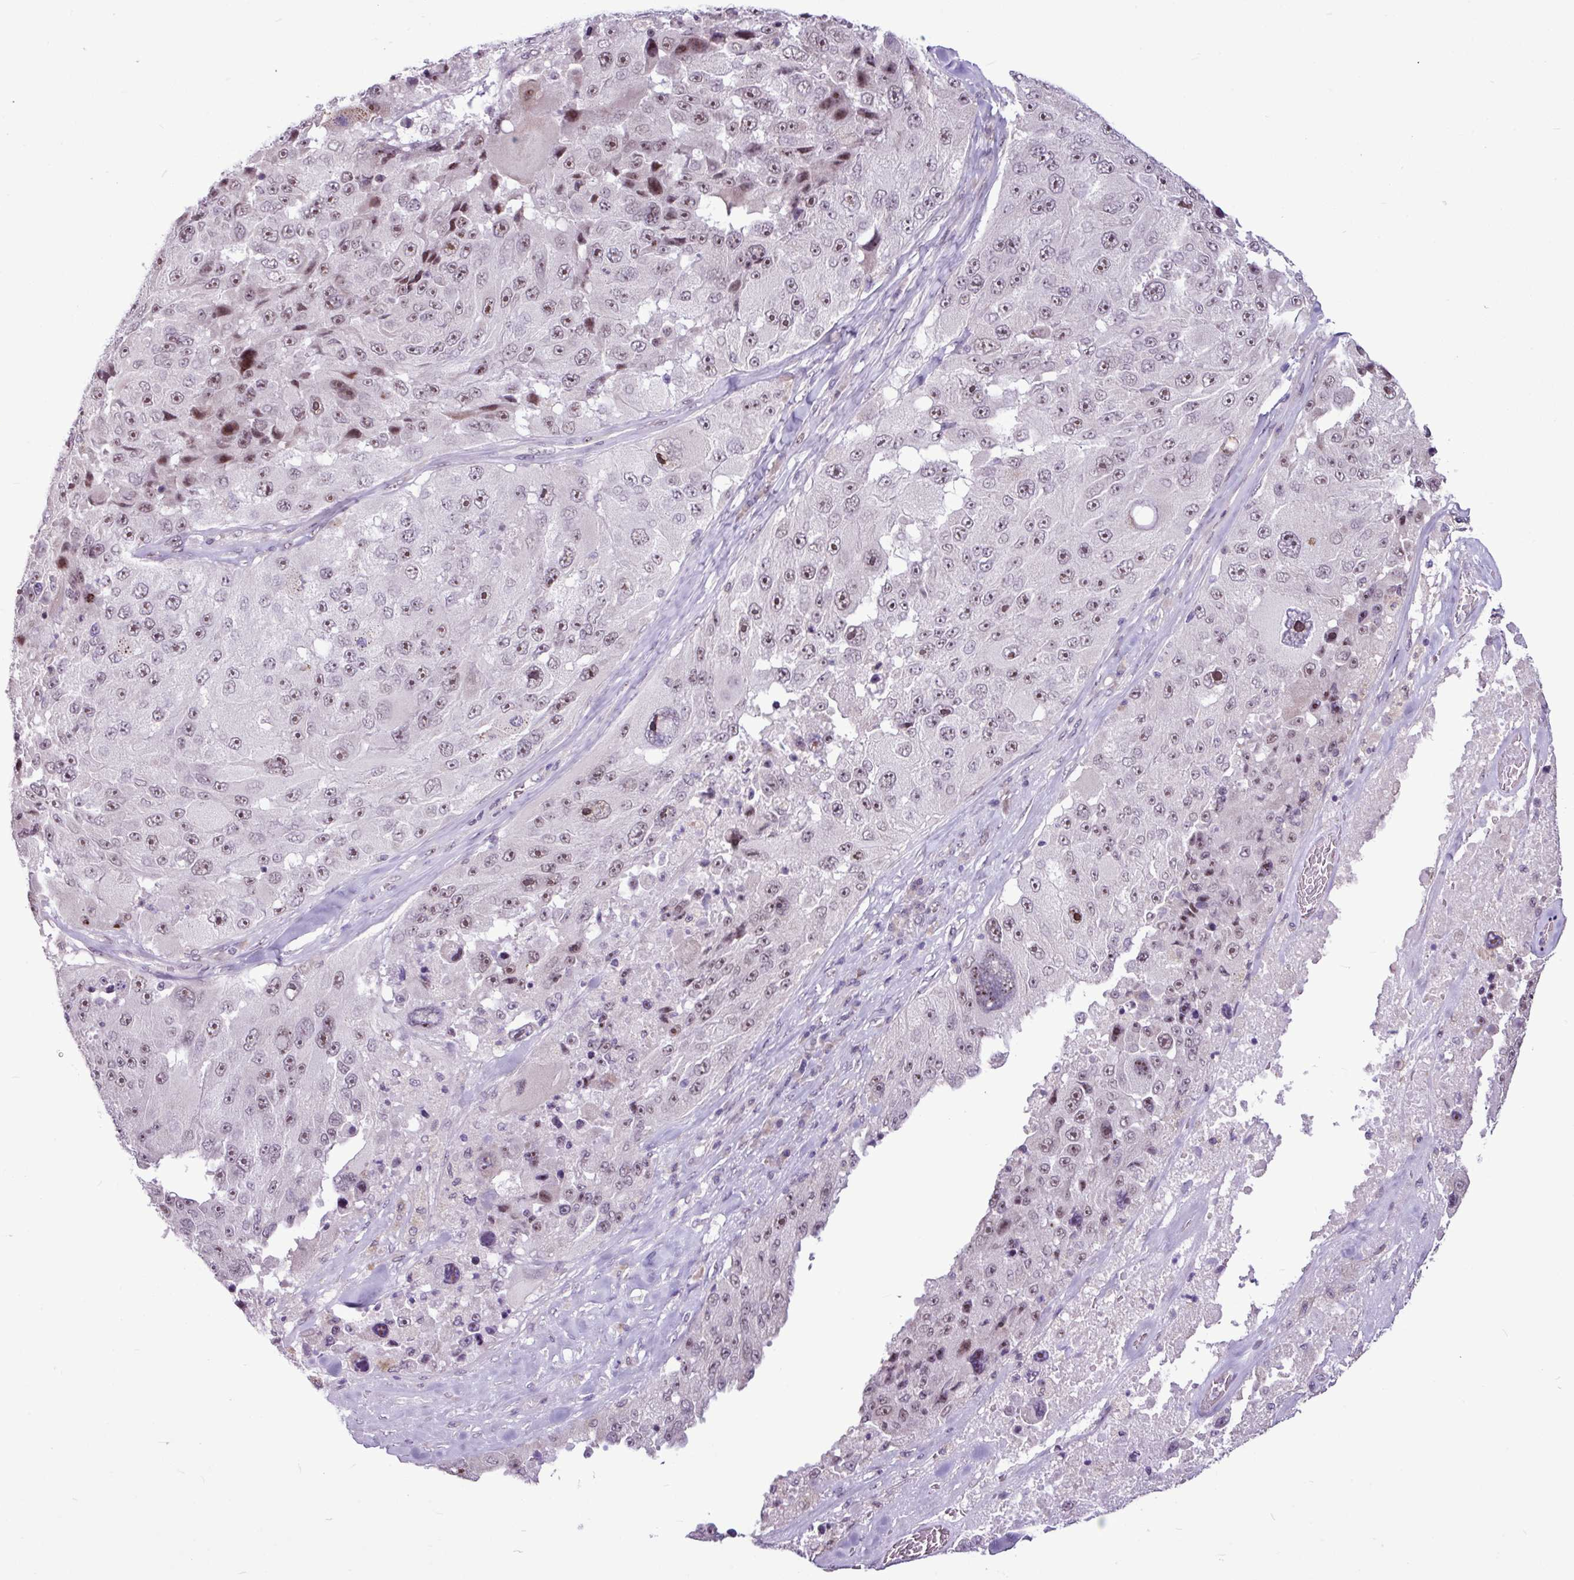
{"staining": {"intensity": "weak", "quantity": ">75%", "location": "nuclear"}, "tissue": "melanoma", "cell_type": "Tumor cells", "image_type": "cancer", "snomed": [{"axis": "morphology", "description": "Malignant melanoma, Metastatic site"}, {"axis": "topography", "description": "Lymph node"}], "caption": "Protein analysis of malignant melanoma (metastatic site) tissue displays weak nuclear positivity in about >75% of tumor cells.", "gene": "UTP18", "patient": {"sex": "male", "age": 62}}